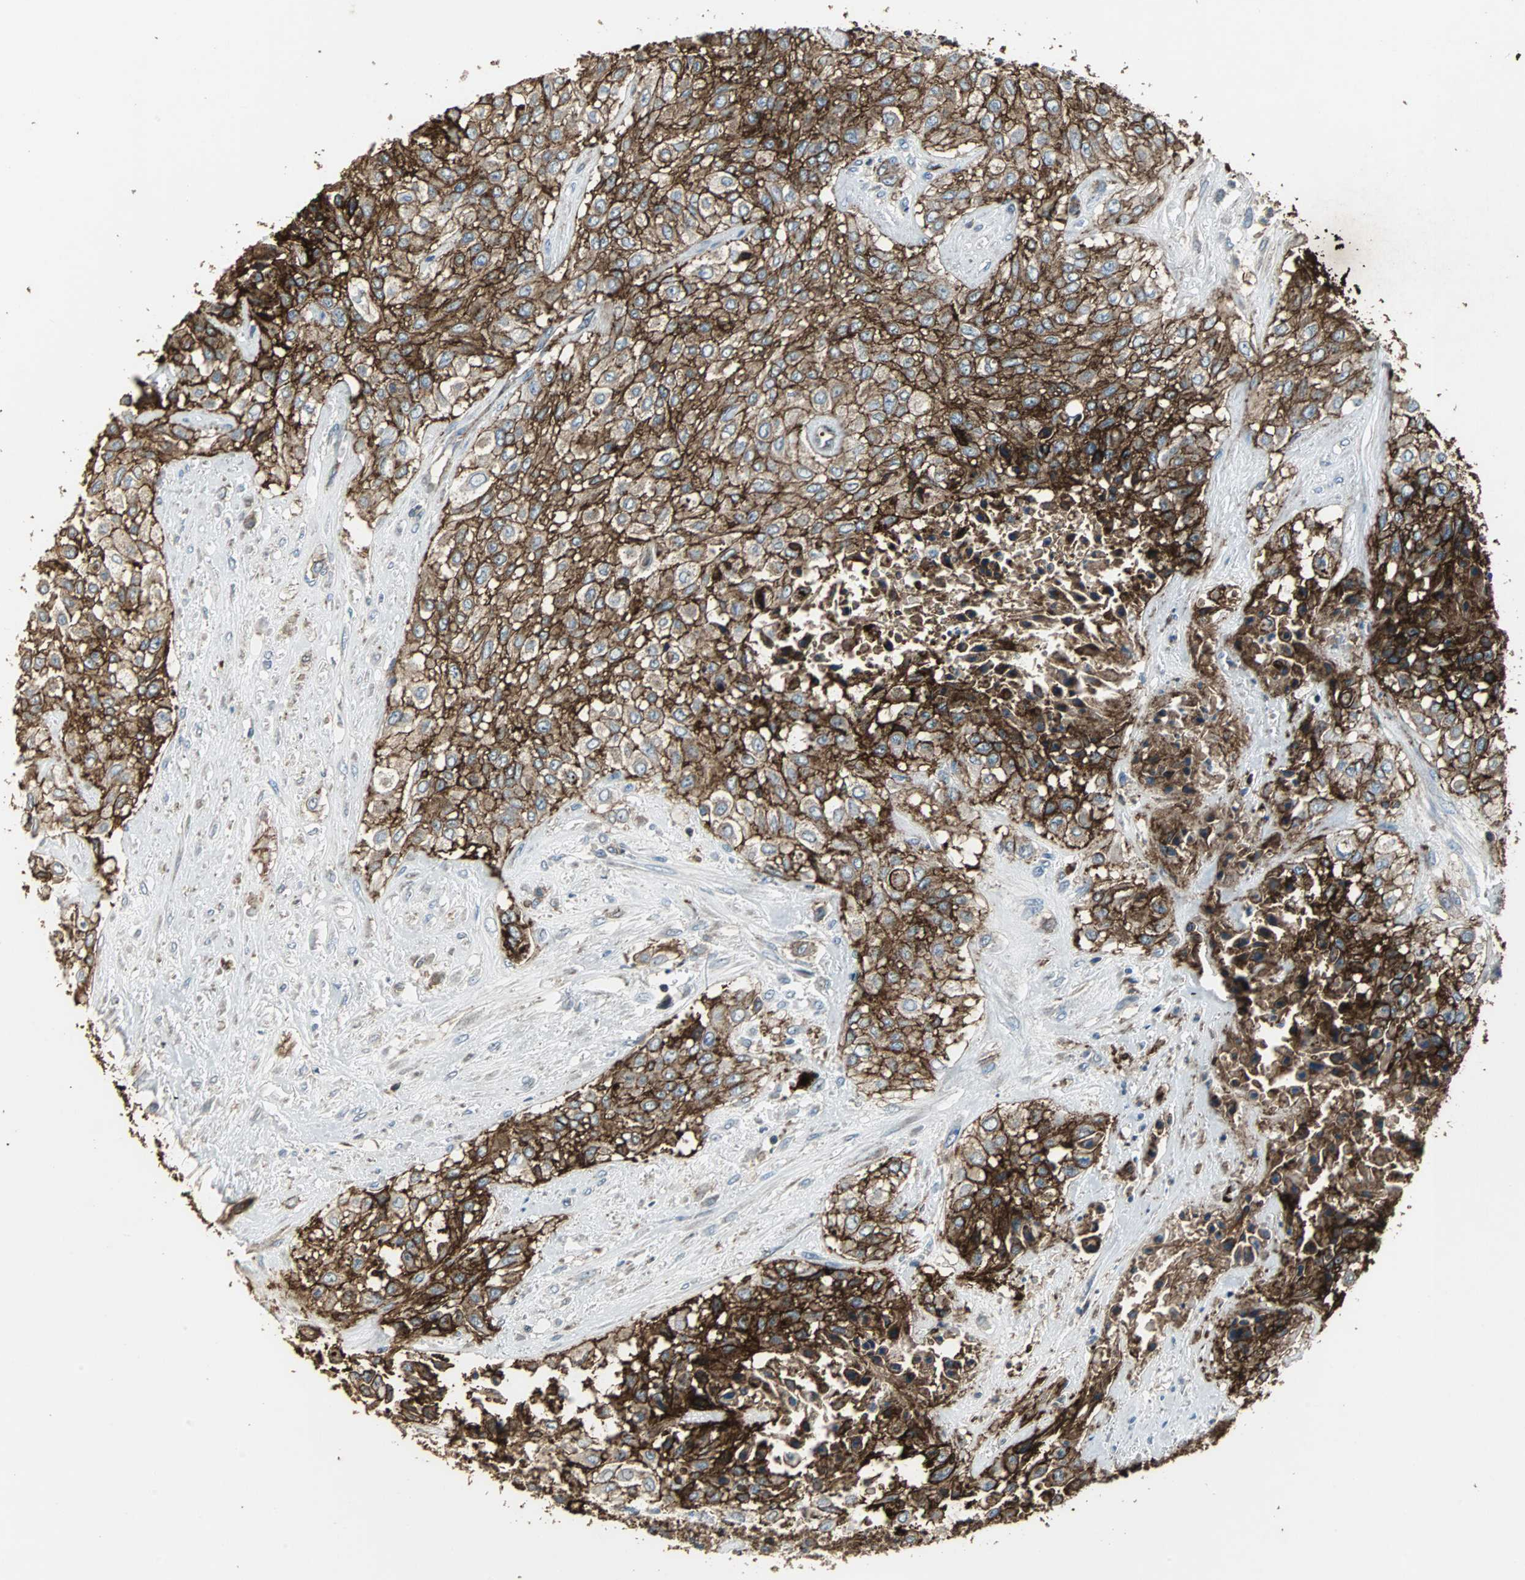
{"staining": {"intensity": "strong", "quantity": ">75%", "location": "cytoplasmic/membranous"}, "tissue": "urothelial cancer", "cell_type": "Tumor cells", "image_type": "cancer", "snomed": [{"axis": "morphology", "description": "Urothelial carcinoma, High grade"}, {"axis": "topography", "description": "Urinary bladder"}], "caption": "Protein staining by immunohistochemistry displays strong cytoplasmic/membranous positivity in approximately >75% of tumor cells in urothelial cancer.", "gene": "F11R", "patient": {"sex": "male", "age": 57}}